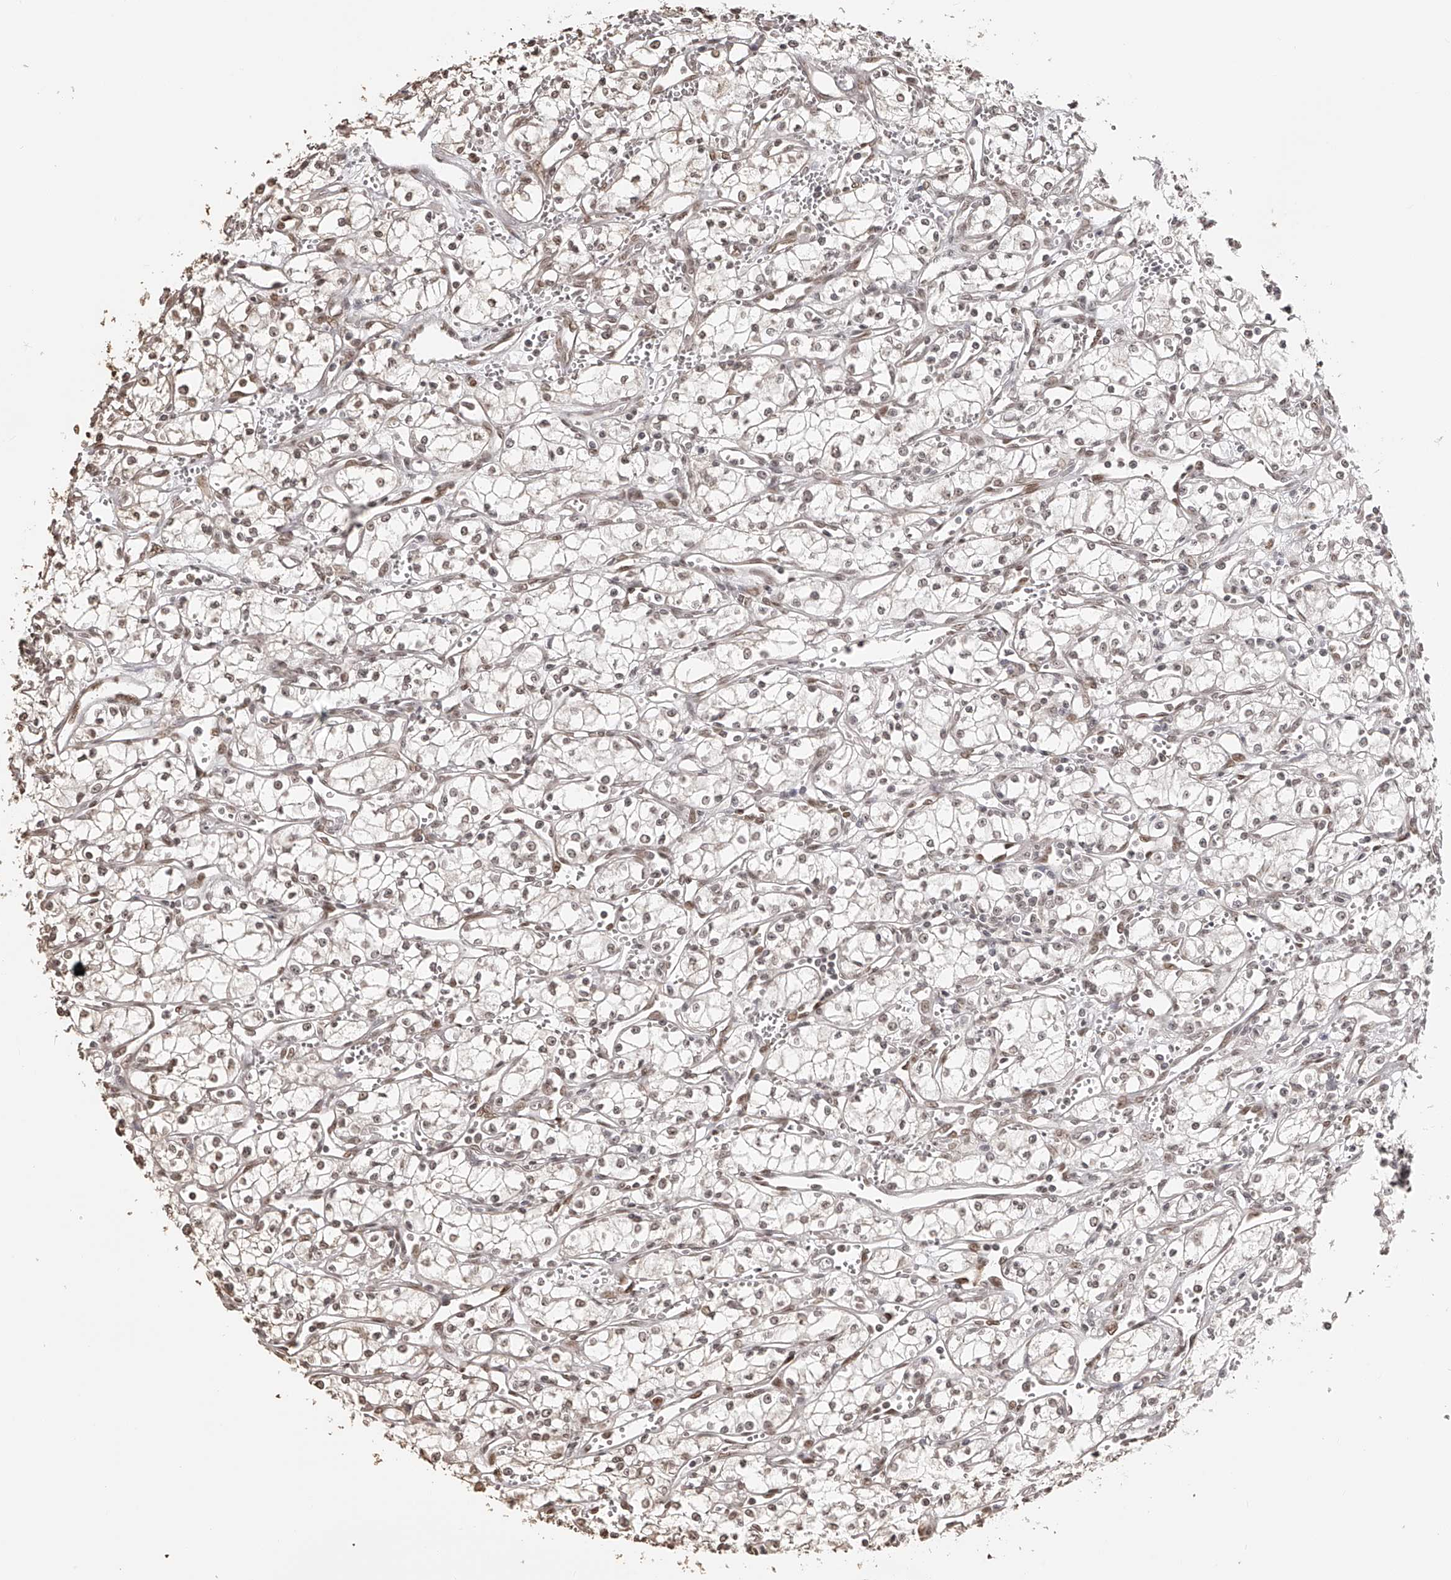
{"staining": {"intensity": "moderate", "quantity": ">75%", "location": "nuclear"}, "tissue": "renal cancer", "cell_type": "Tumor cells", "image_type": "cancer", "snomed": [{"axis": "morphology", "description": "Adenocarcinoma, NOS"}, {"axis": "topography", "description": "Kidney"}], "caption": "Immunohistochemical staining of renal adenocarcinoma displays moderate nuclear protein expression in about >75% of tumor cells.", "gene": "ZNF503", "patient": {"sex": "male", "age": 59}}